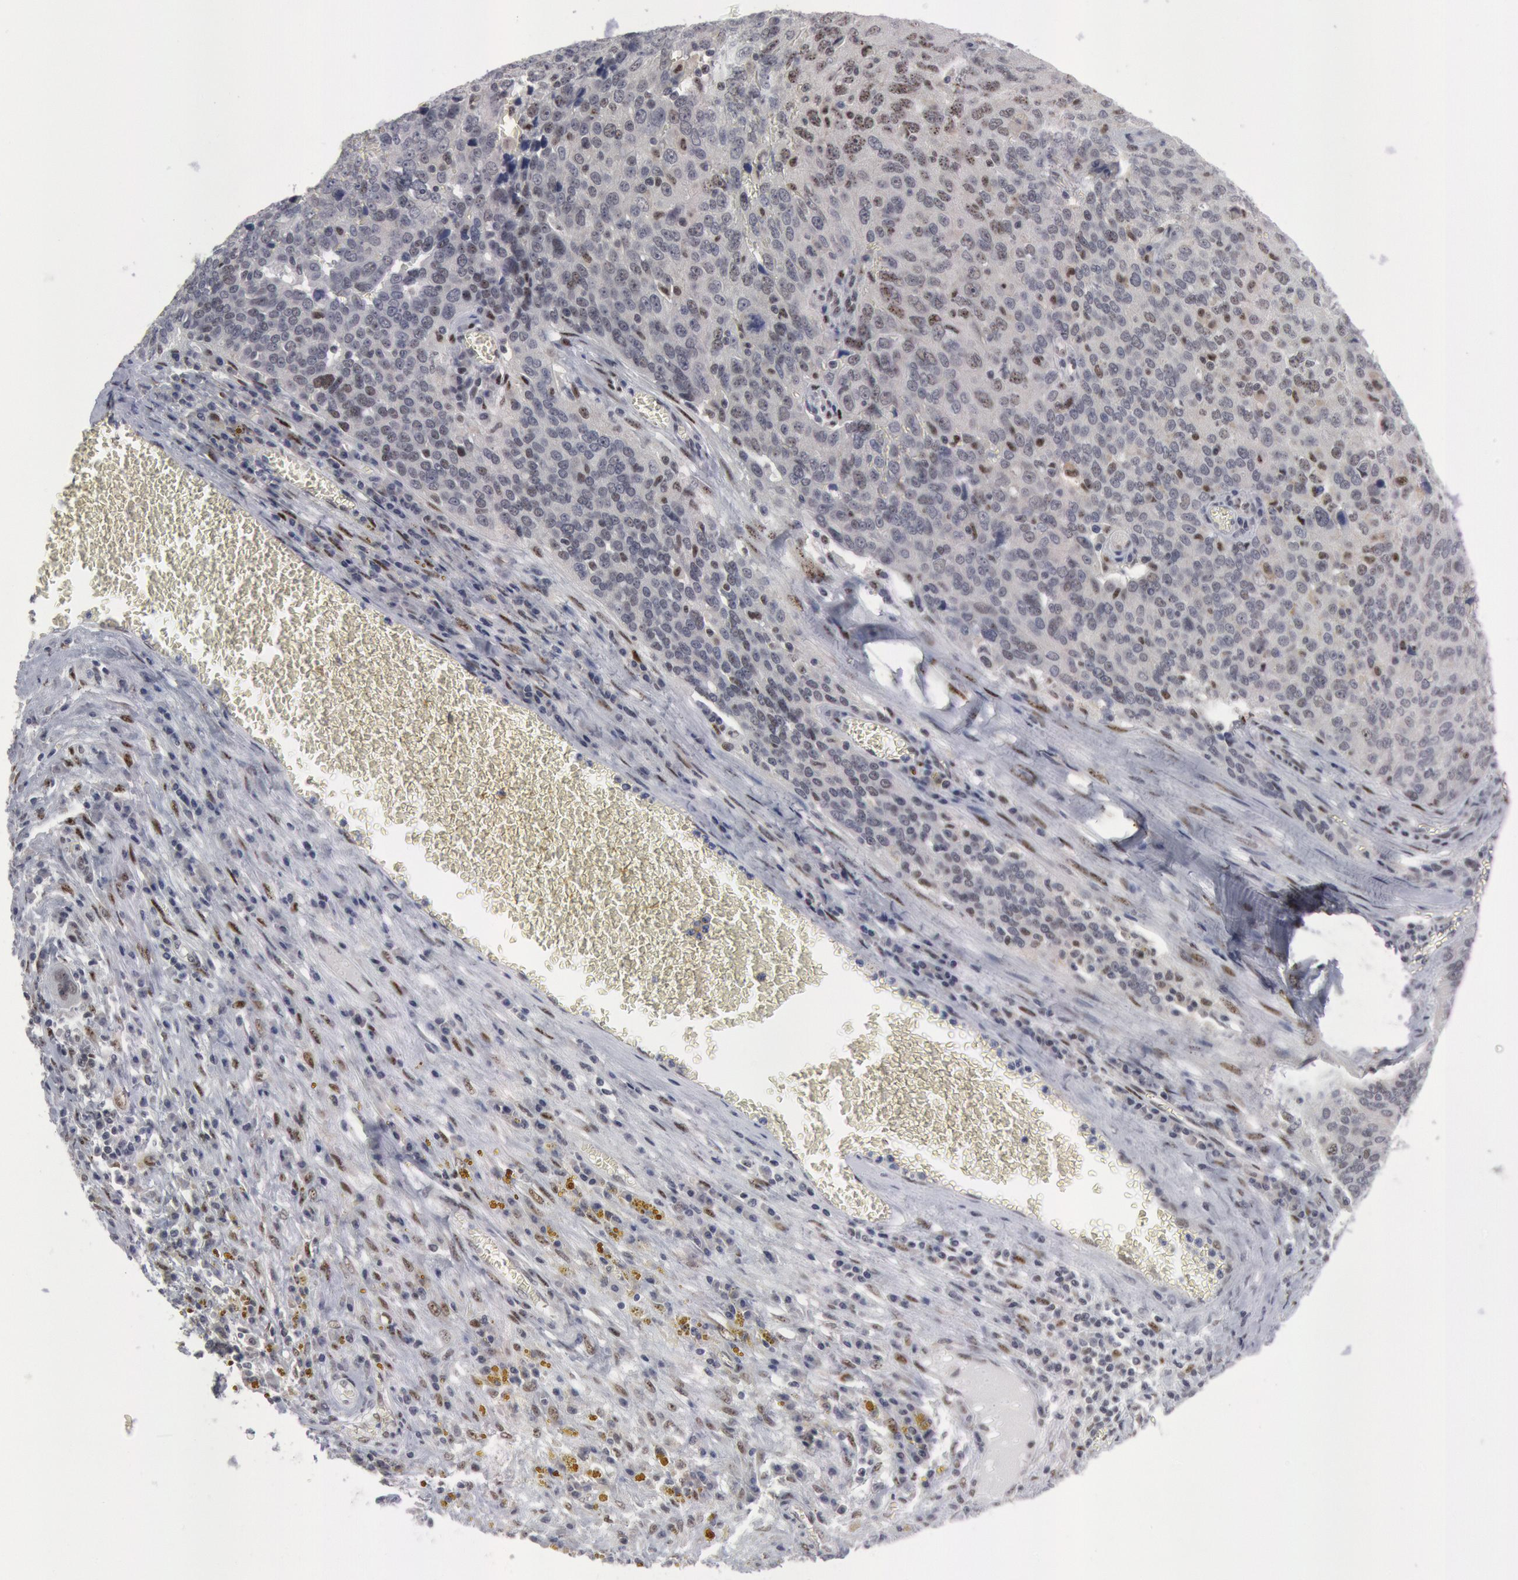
{"staining": {"intensity": "negative", "quantity": "none", "location": "none"}, "tissue": "ovarian cancer", "cell_type": "Tumor cells", "image_type": "cancer", "snomed": [{"axis": "morphology", "description": "Carcinoma, endometroid"}, {"axis": "topography", "description": "Ovary"}], "caption": "The micrograph reveals no staining of tumor cells in endometroid carcinoma (ovarian).", "gene": "FOXO1", "patient": {"sex": "female", "age": 75}}